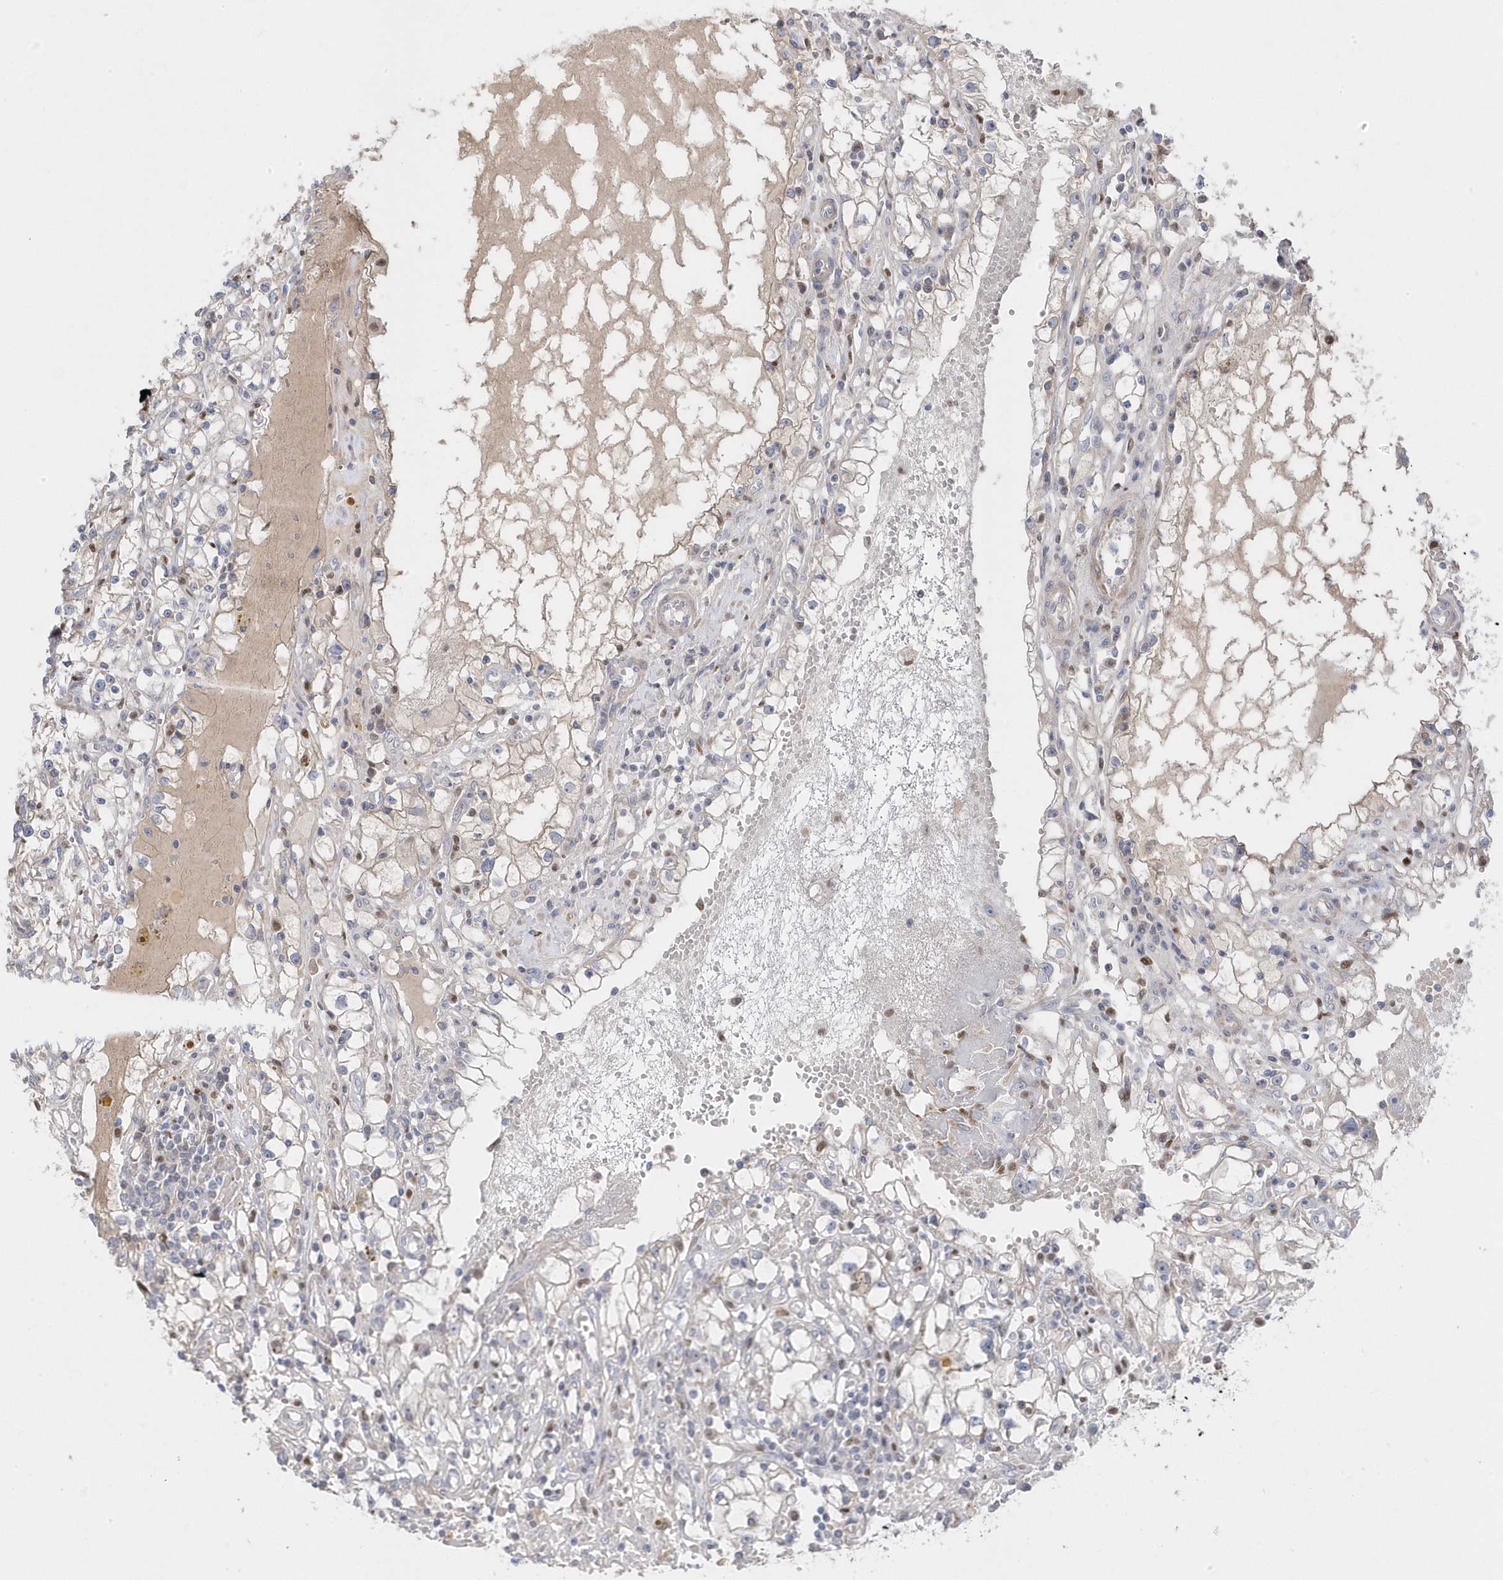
{"staining": {"intensity": "negative", "quantity": "none", "location": "none"}, "tissue": "renal cancer", "cell_type": "Tumor cells", "image_type": "cancer", "snomed": [{"axis": "morphology", "description": "Adenocarcinoma, NOS"}, {"axis": "topography", "description": "Kidney"}], "caption": "Renal cancer (adenocarcinoma) was stained to show a protein in brown. There is no significant positivity in tumor cells.", "gene": "GTPBP6", "patient": {"sex": "male", "age": 56}}